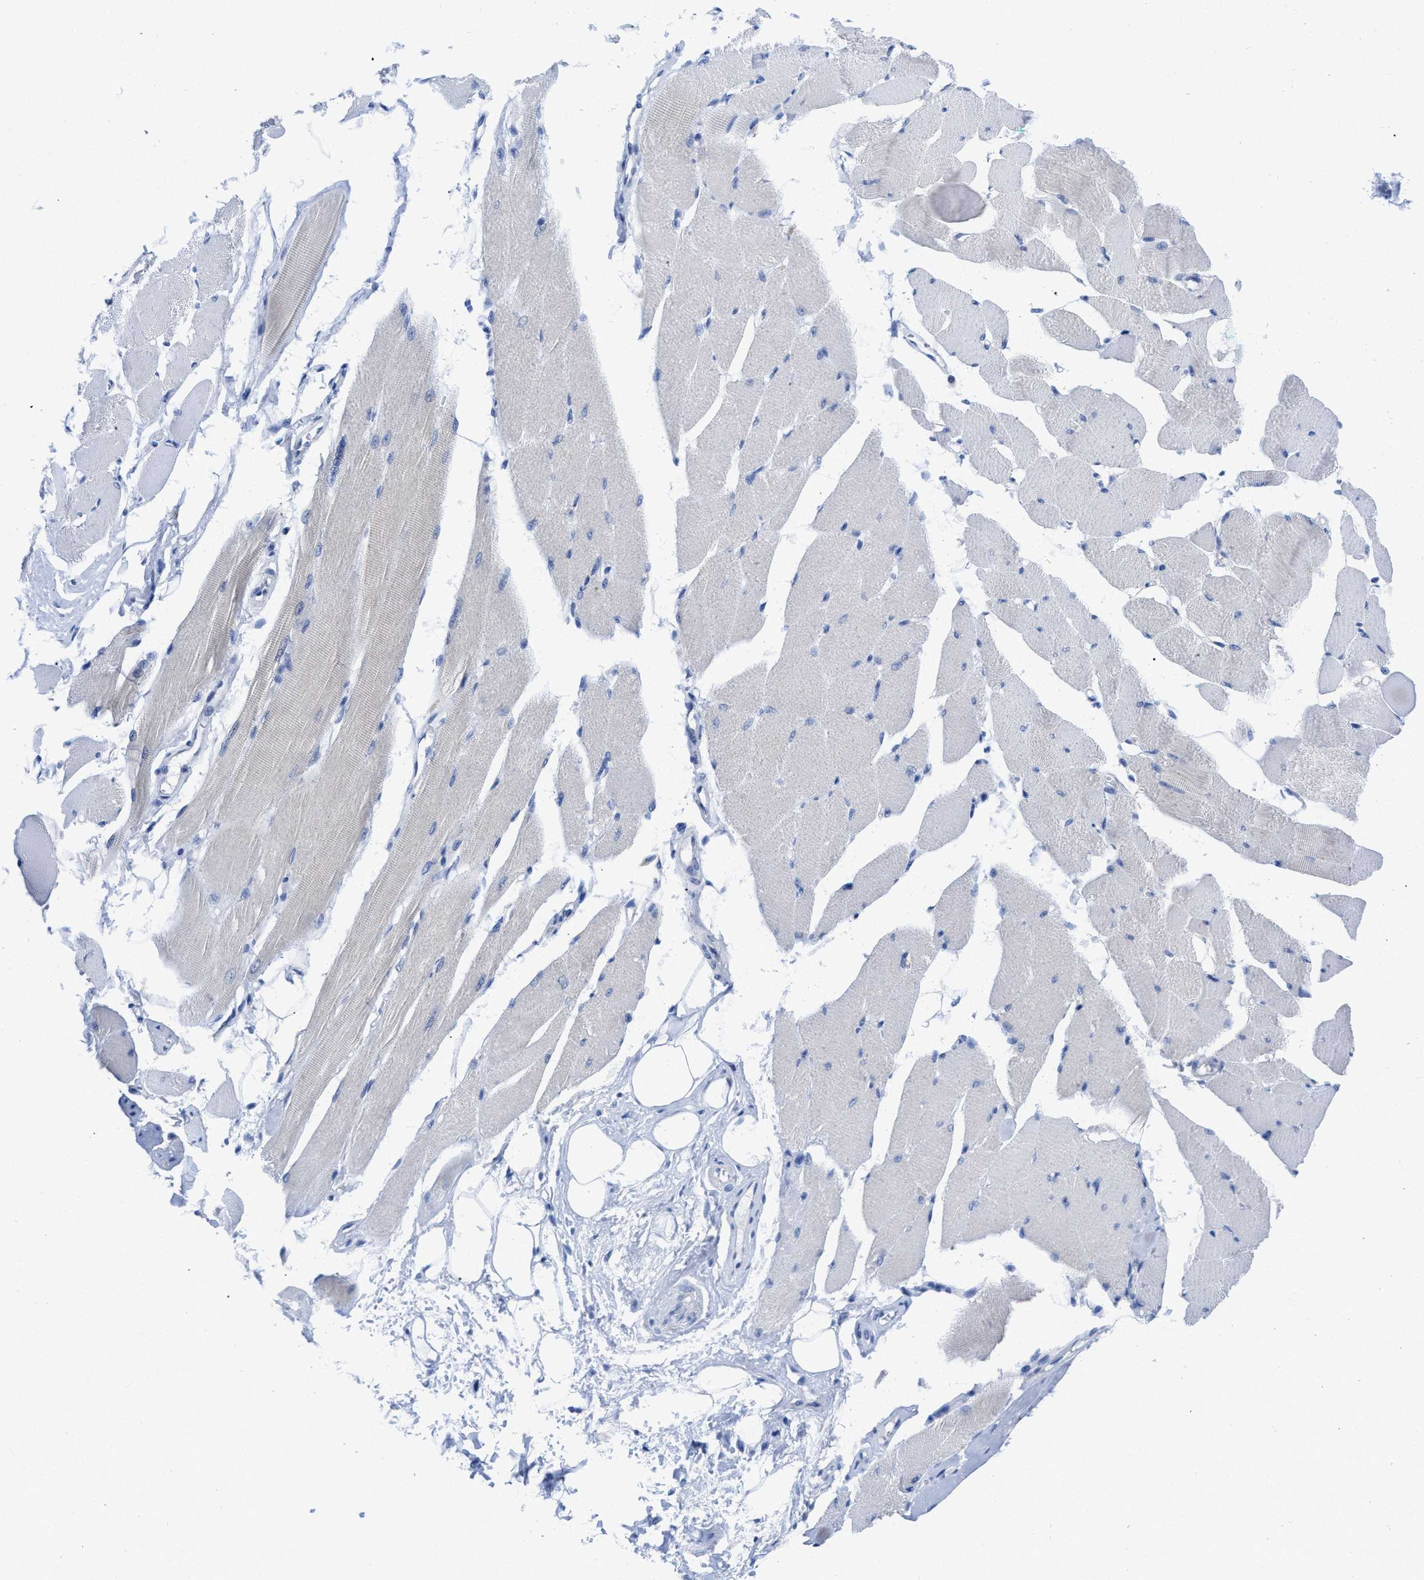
{"staining": {"intensity": "negative", "quantity": "none", "location": "none"}, "tissue": "skeletal muscle", "cell_type": "Myocytes", "image_type": "normal", "snomed": [{"axis": "morphology", "description": "Normal tissue, NOS"}, {"axis": "topography", "description": "Skeletal muscle"}, {"axis": "topography", "description": "Peripheral nerve tissue"}], "caption": "Myocytes show no significant expression in benign skeletal muscle. The staining was performed using DAB to visualize the protein expression in brown, while the nuclei were stained in blue with hematoxylin (Magnification: 20x).", "gene": "PYY", "patient": {"sex": "female", "age": 84}}